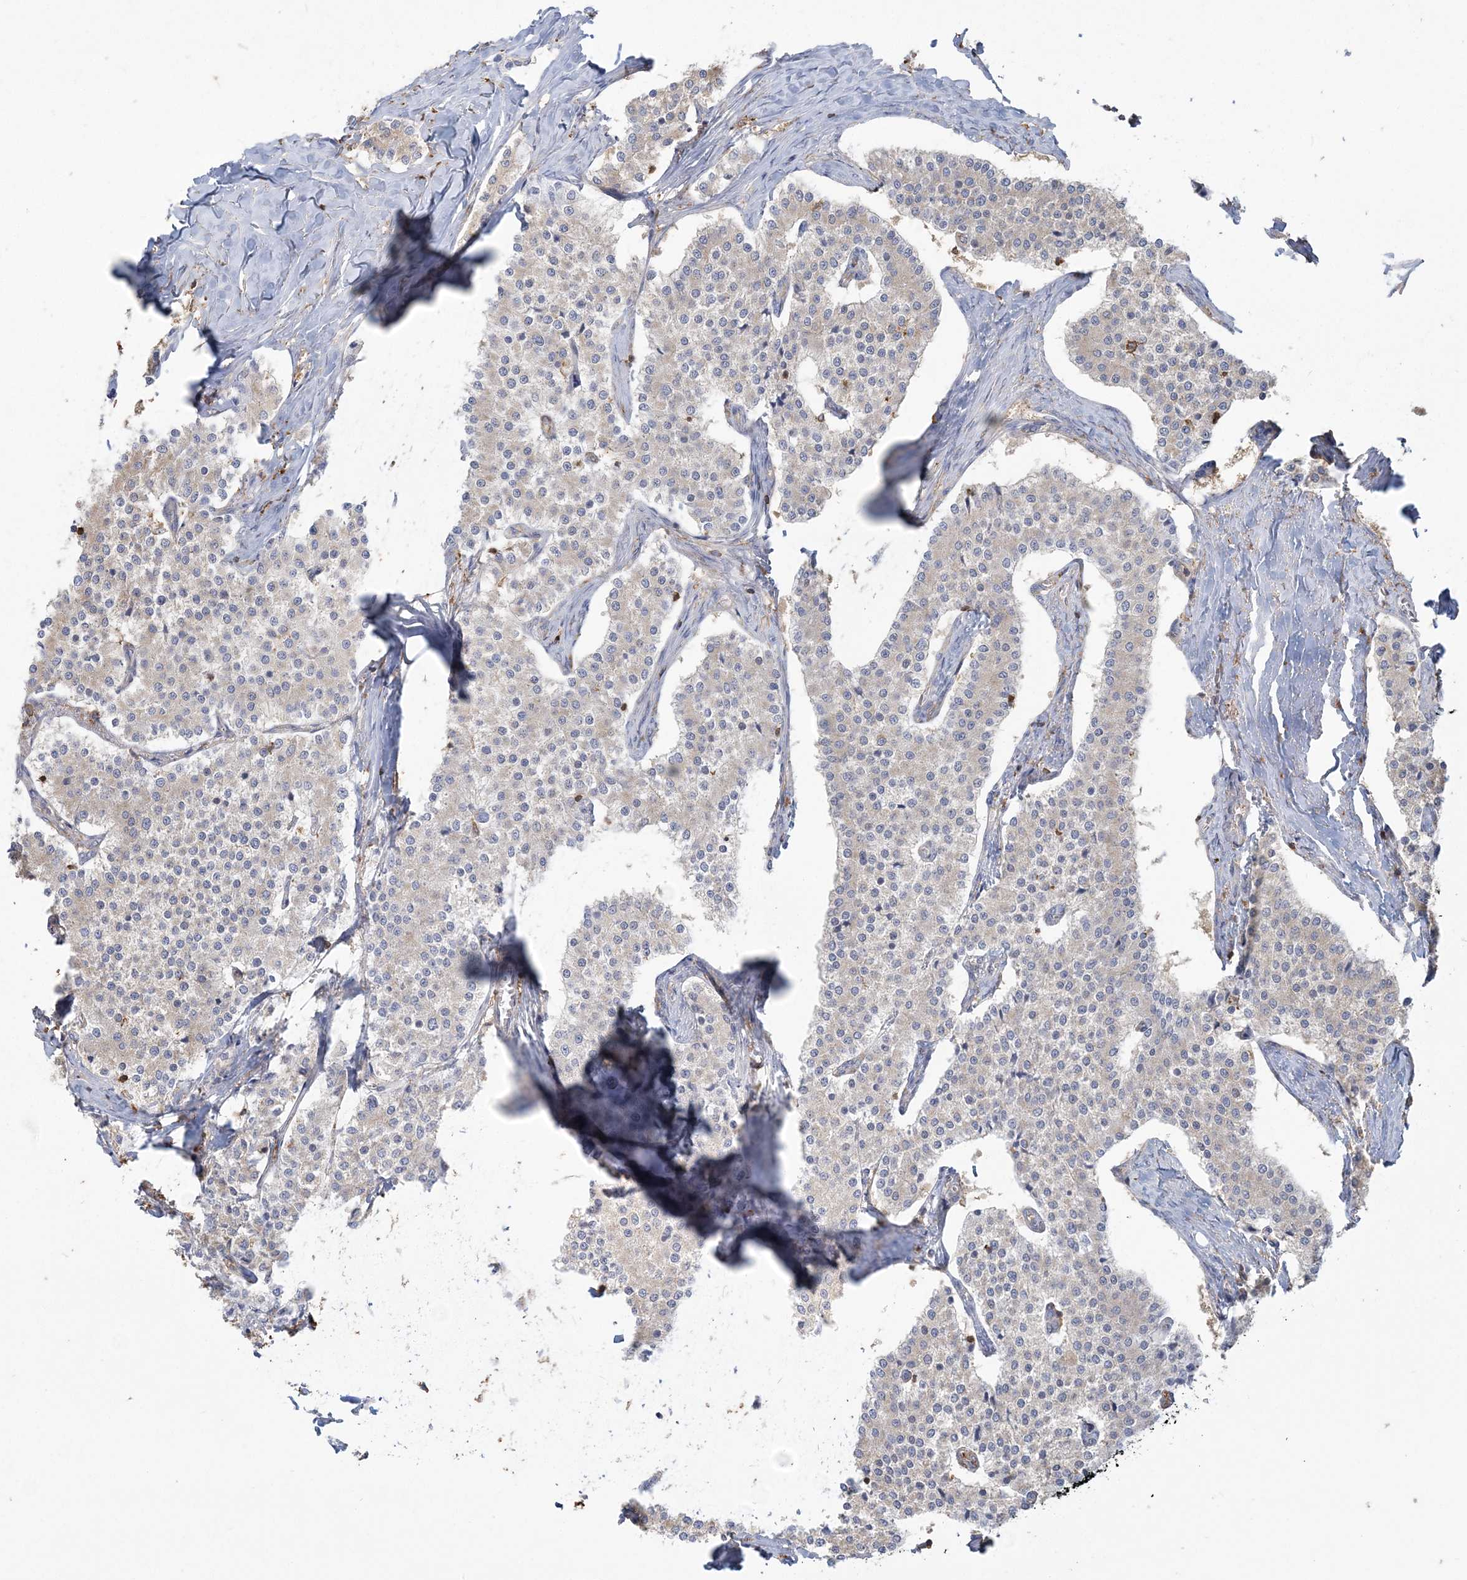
{"staining": {"intensity": "negative", "quantity": "none", "location": "none"}, "tissue": "carcinoid", "cell_type": "Tumor cells", "image_type": "cancer", "snomed": [{"axis": "morphology", "description": "Carcinoid, malignant, NOS"}, {"axis": "topography", "description": "Colon"}], "caption": "Photomicrograph shows no protein expression in tumor cells of carcinoid tissue.", "gene": "ANKS1A", "patient": {"sex": "female", "age": 52}}